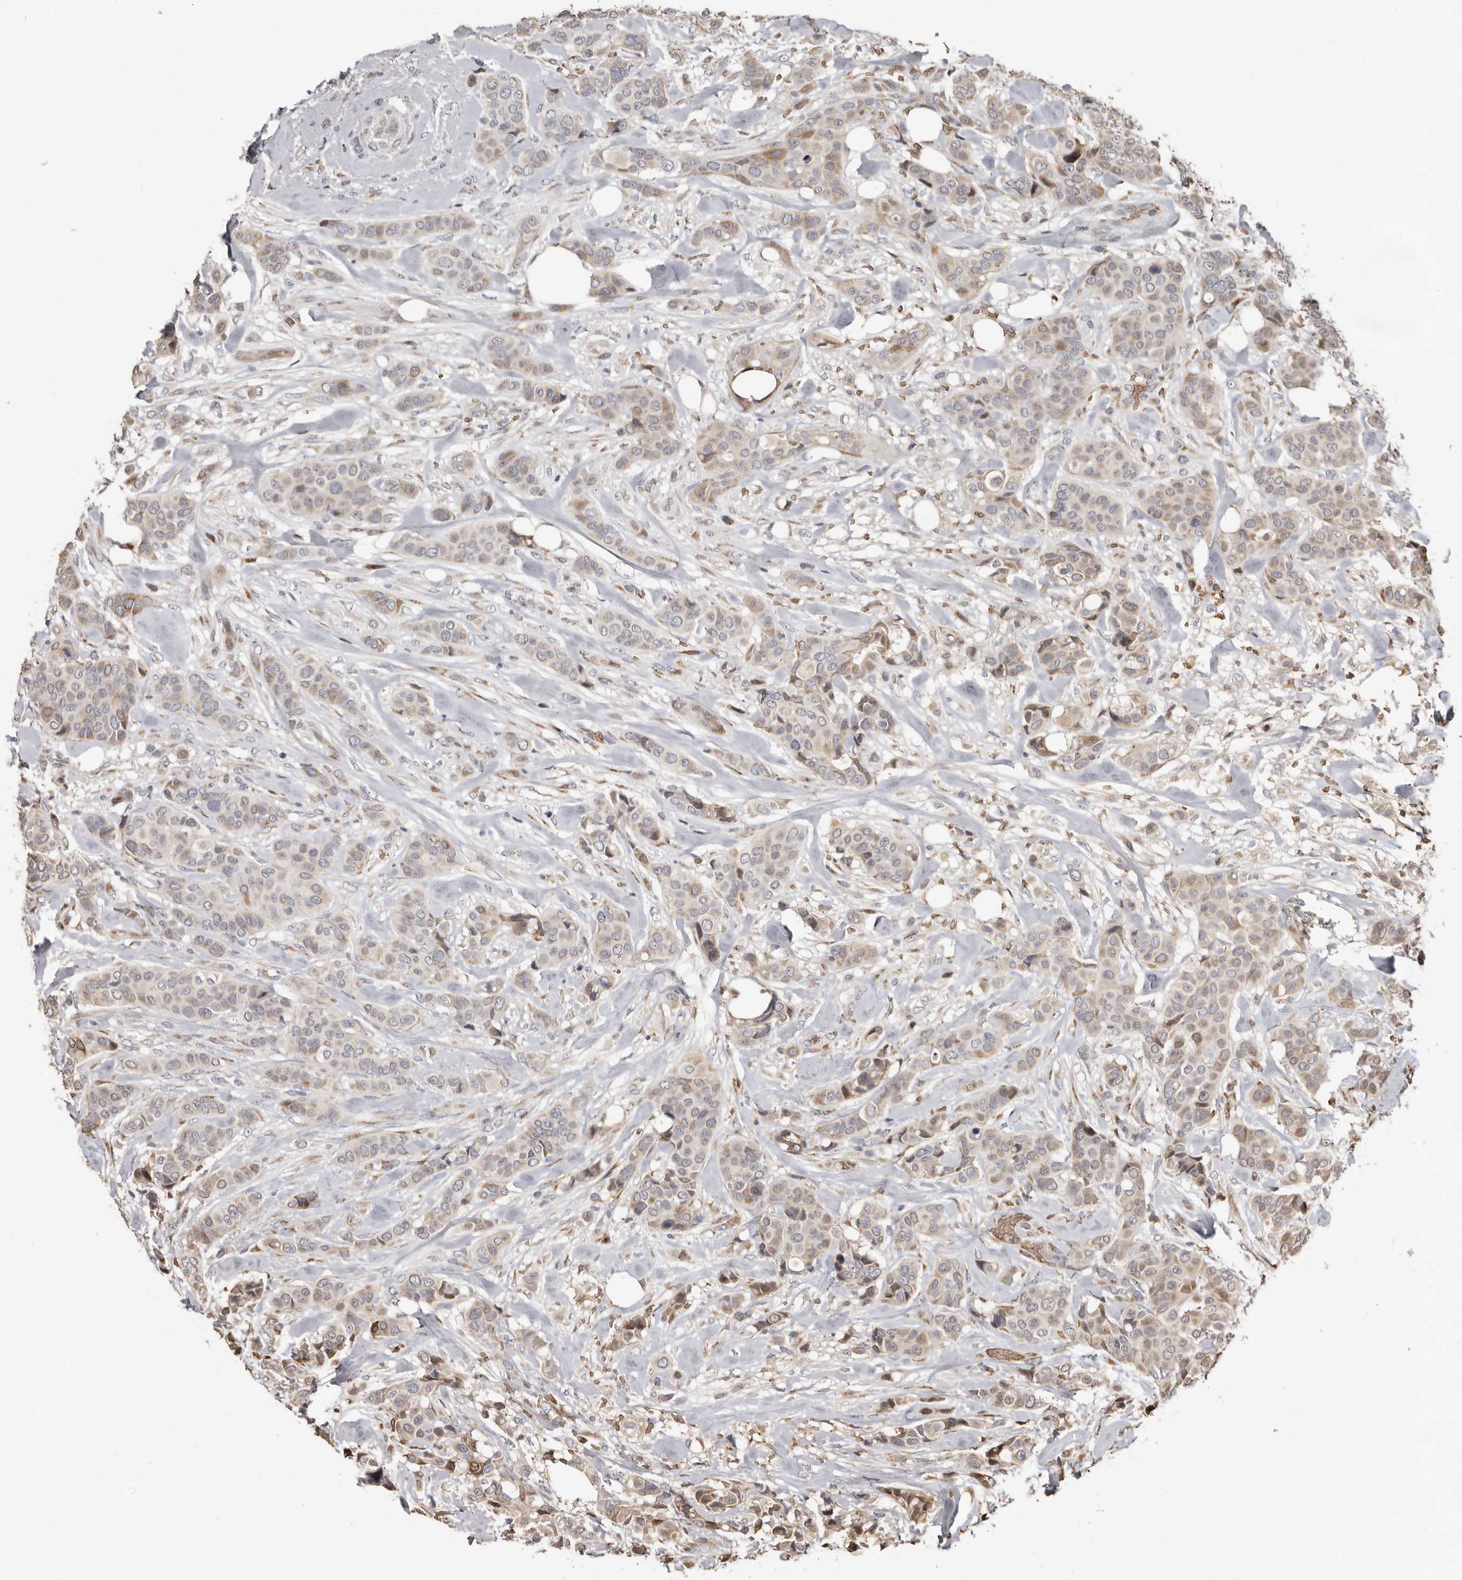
{"staining": {"intensity": "weak", "quantity": "<25%", "location": "cytoplasmic/membranous"}, "tissue": "breast cancer", "cell_type": "Tumor cells", "image_type": "cancer", "snomed": [{"axis": "morphology", "description": "Lobular carcinoma"}, {"axis": "topography", "description": "Breast"}], "caption": "High power microscopy histopathology image of an immunohistochemistry (IHC) micrograph of breast lobular carcinoma, revealing no significant positivity in tumor cells.", "gene": "ENTREP1", "patient": {"sex": "female", "age": 51}}